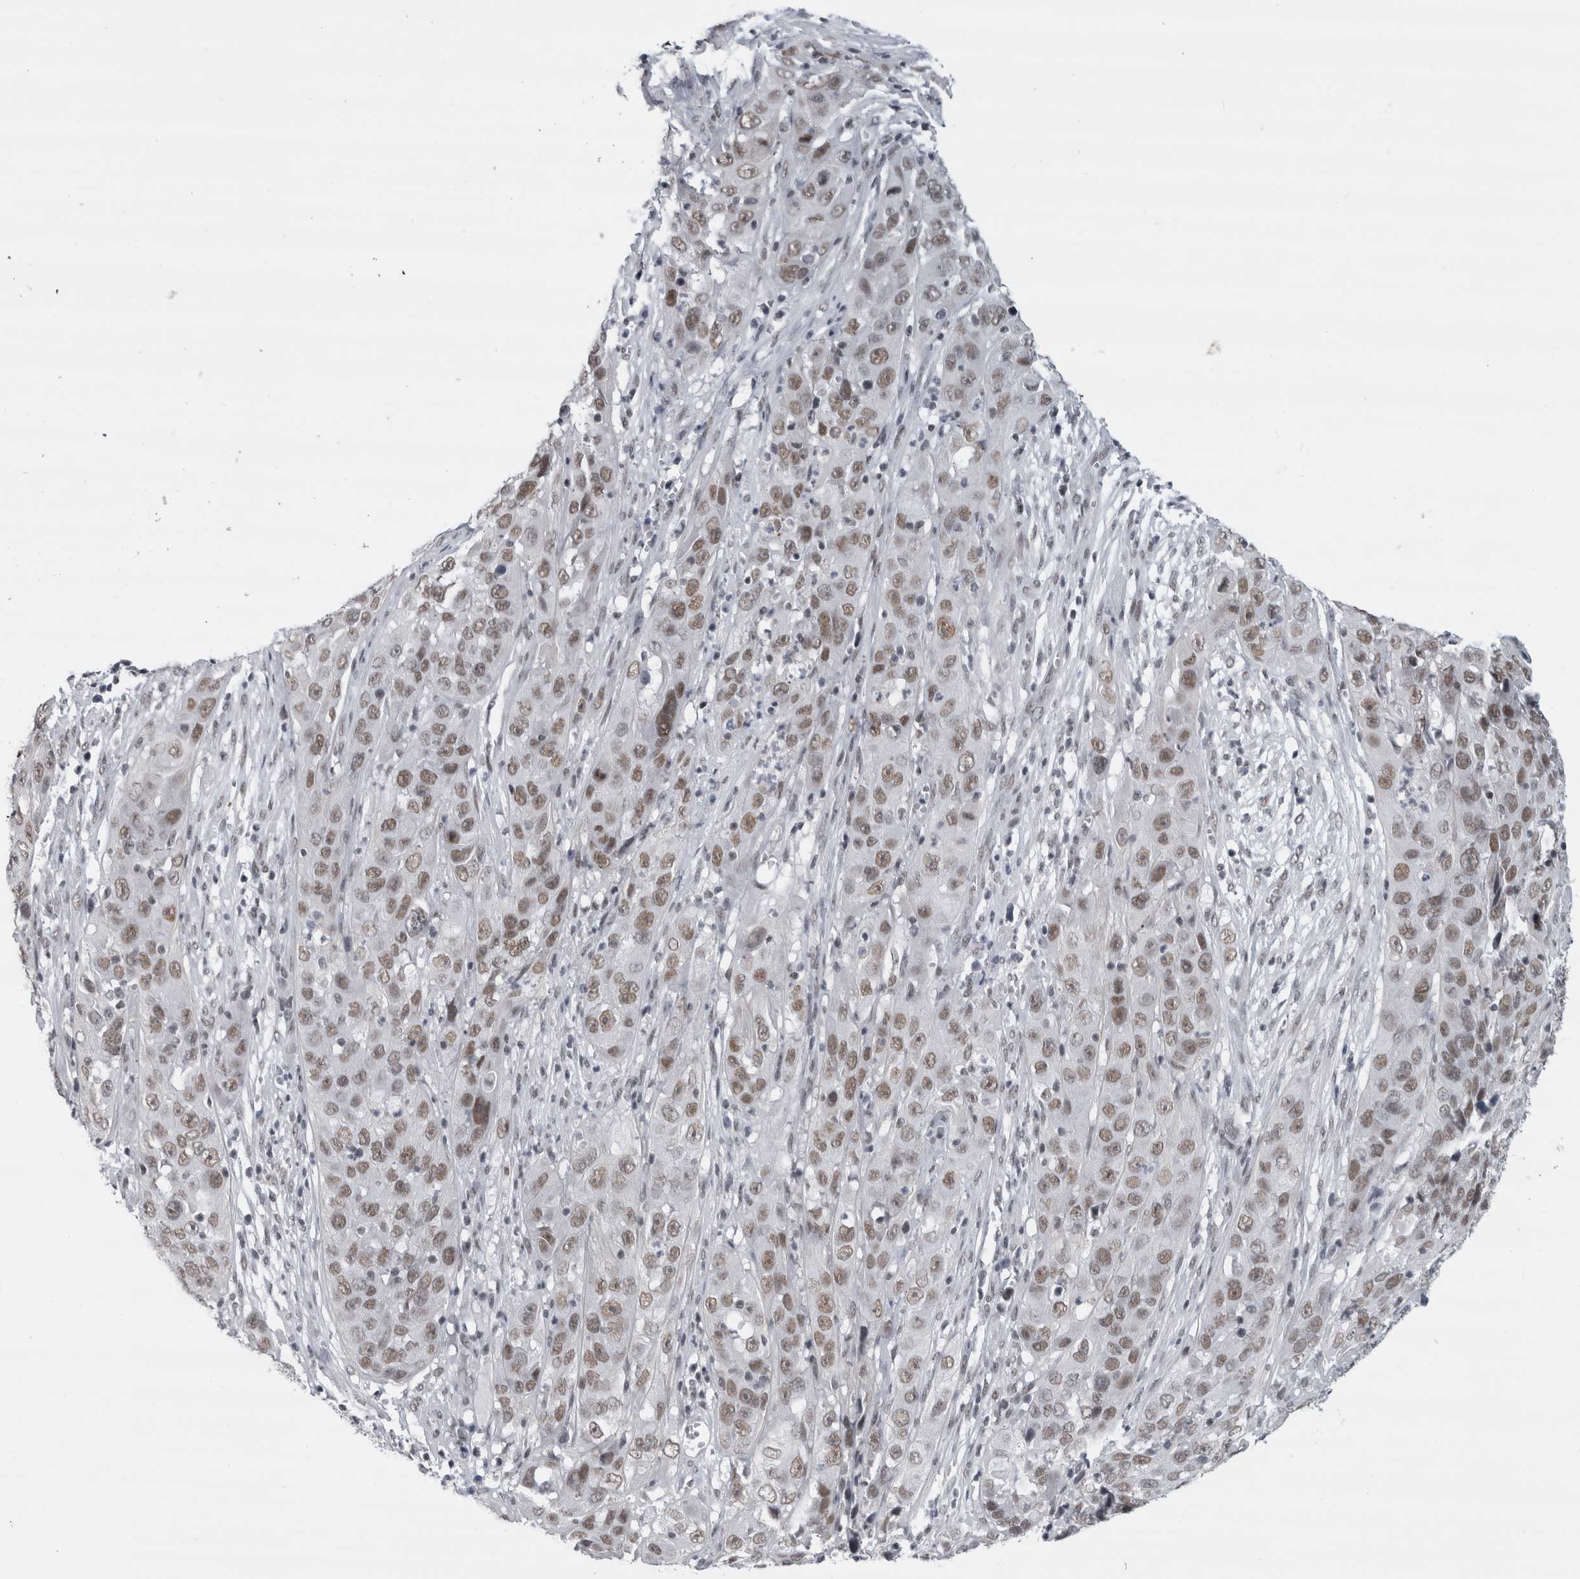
{"staining": {"intensity": "moderate", "quantity": ">75%", "location": "nuclear"}, "tissue": "cervical cancer", "cell_type": "Tumor cells", "image_type": "cancer", "snomed": [{"axis": "morphology", "description": "Squamous cell carcinoma, NOS"}, {"axis": "topography", "description": "Cervix"}], "caption": "Moderate nuclear protein staining is appreciated in approximately >75% of tumor cells in squamous cell carcinoma (cervical).", "gene": "ARID4B", "patient": {"sex": "female", "age": 32}}